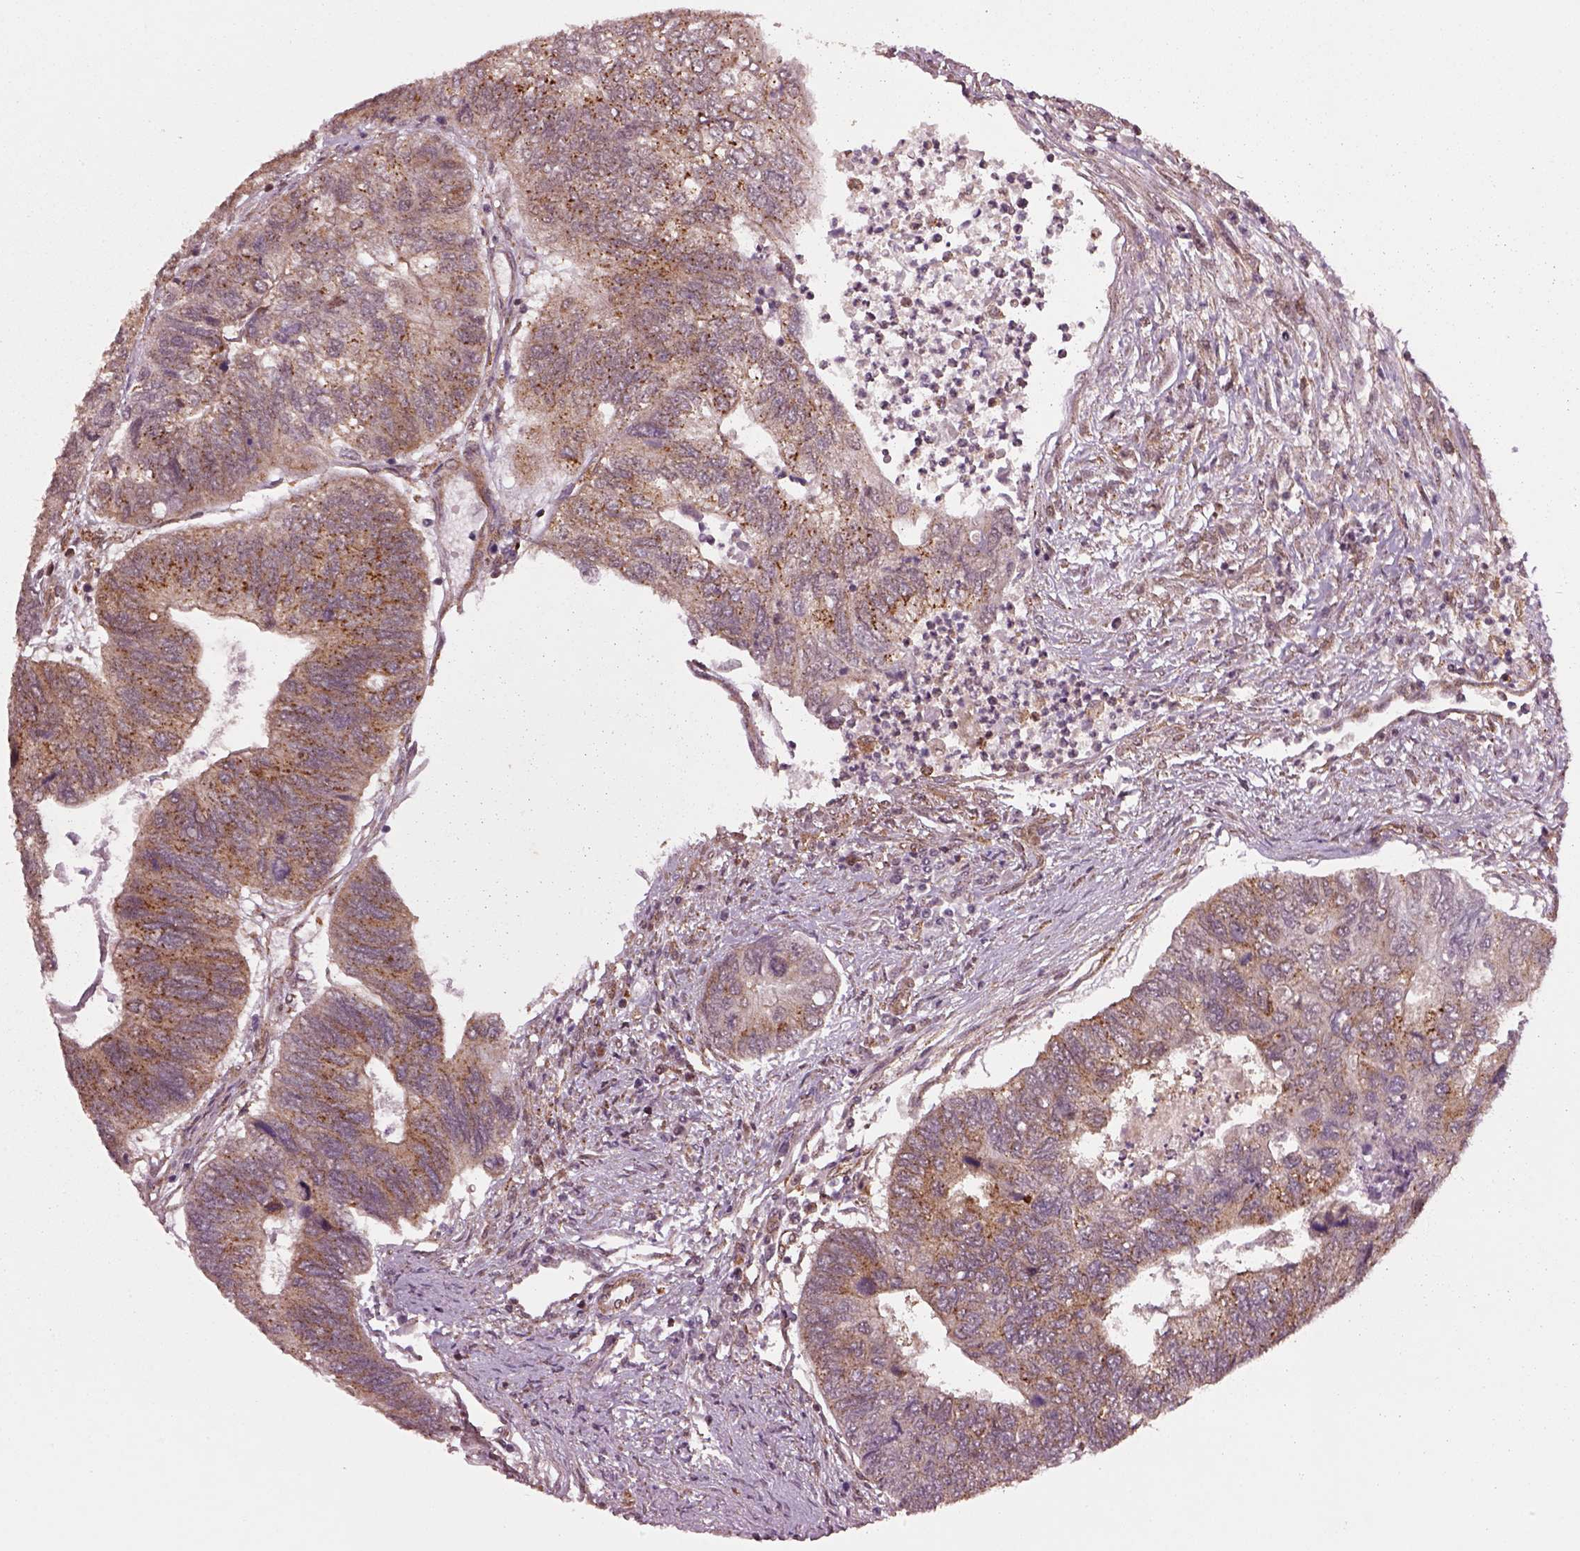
{"staining": {"intensity": "moderate", "quantity": "25%-75%", "location": "cytoplasmic/membranous"}, "tissue": "colorectal cancer", "cell_type": "Tumor cells", "image_type": "cancer", "snomed": [{"axis": "morphology", "description": "Adenocarcinoma, NOS"}, {"axis": "topography", "description": "Colon"}], "caption": "A micrograph of colorectal adenocarcinoma stained for a protein reveals moderate cytoplasmic/membranous brown staining in tumor cells. (IHC, brightfield microscopy, high magnification).", "gene": "WASHC2A", "patient": {"sex": "female", "age": 67}}